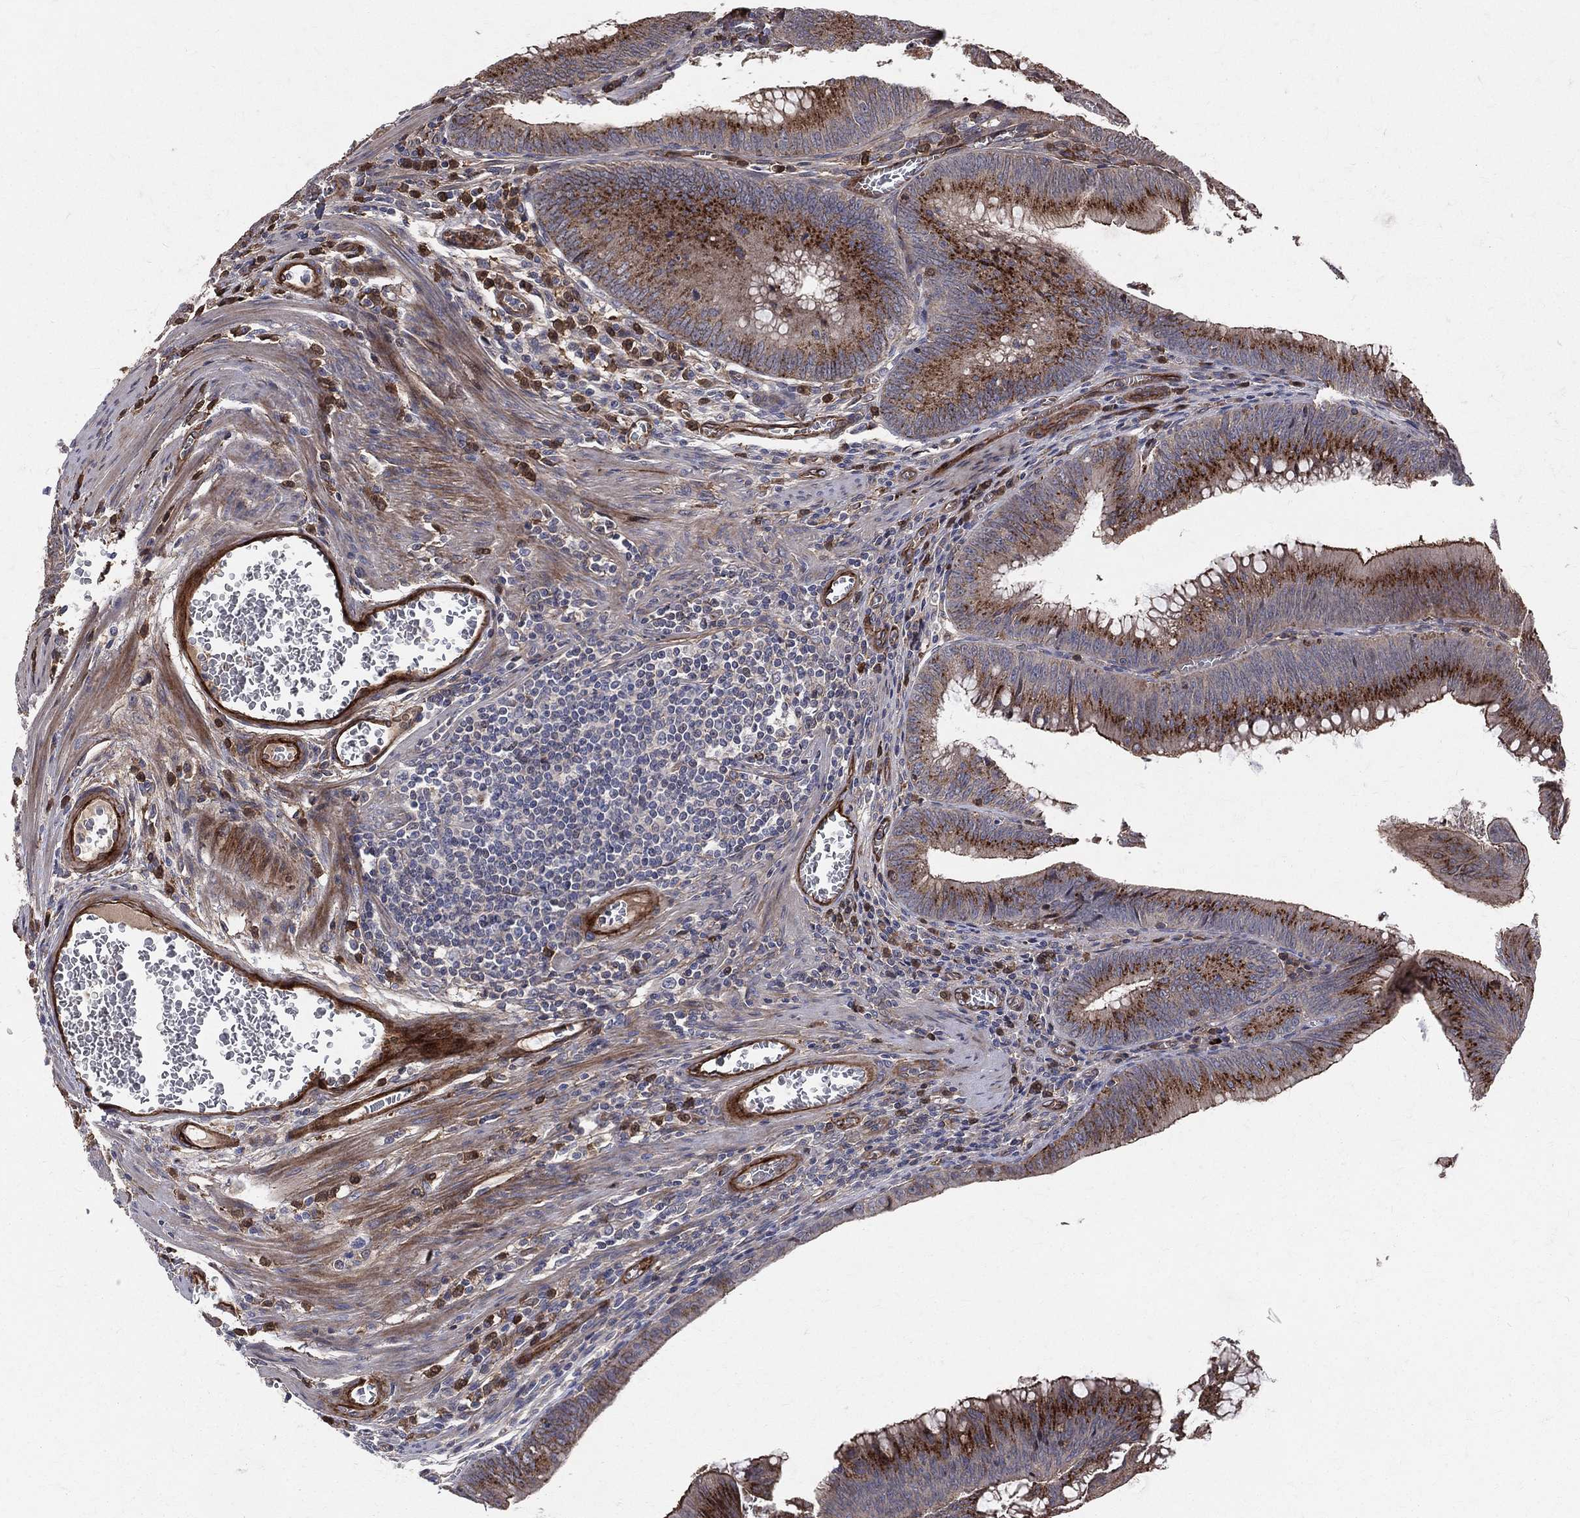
{"staining": {"intensity": "strong", "quantity": ">75%", "location": "cytoplasmic/membranous"}, "tissue": "colorectal cancer", "cell_type": "Tumor cells", "image_type": "cancer", "snomed": [{"axis": "morphology", "description": "Adenocarcinoma, NOS"}, {"axis": "topography", "description": "Rectum"}], "caption": "Immunohistochemistry (IHC) photomicrograph of human adenocarcinoma (colorectal) stained for a protein (brown), which reveals high levels of strong cytoplasmic/membranous staining in approximately >75% of tumor cells.", "gene": "ENTPD1", "patient": {"sex": "female", "age": 72}}